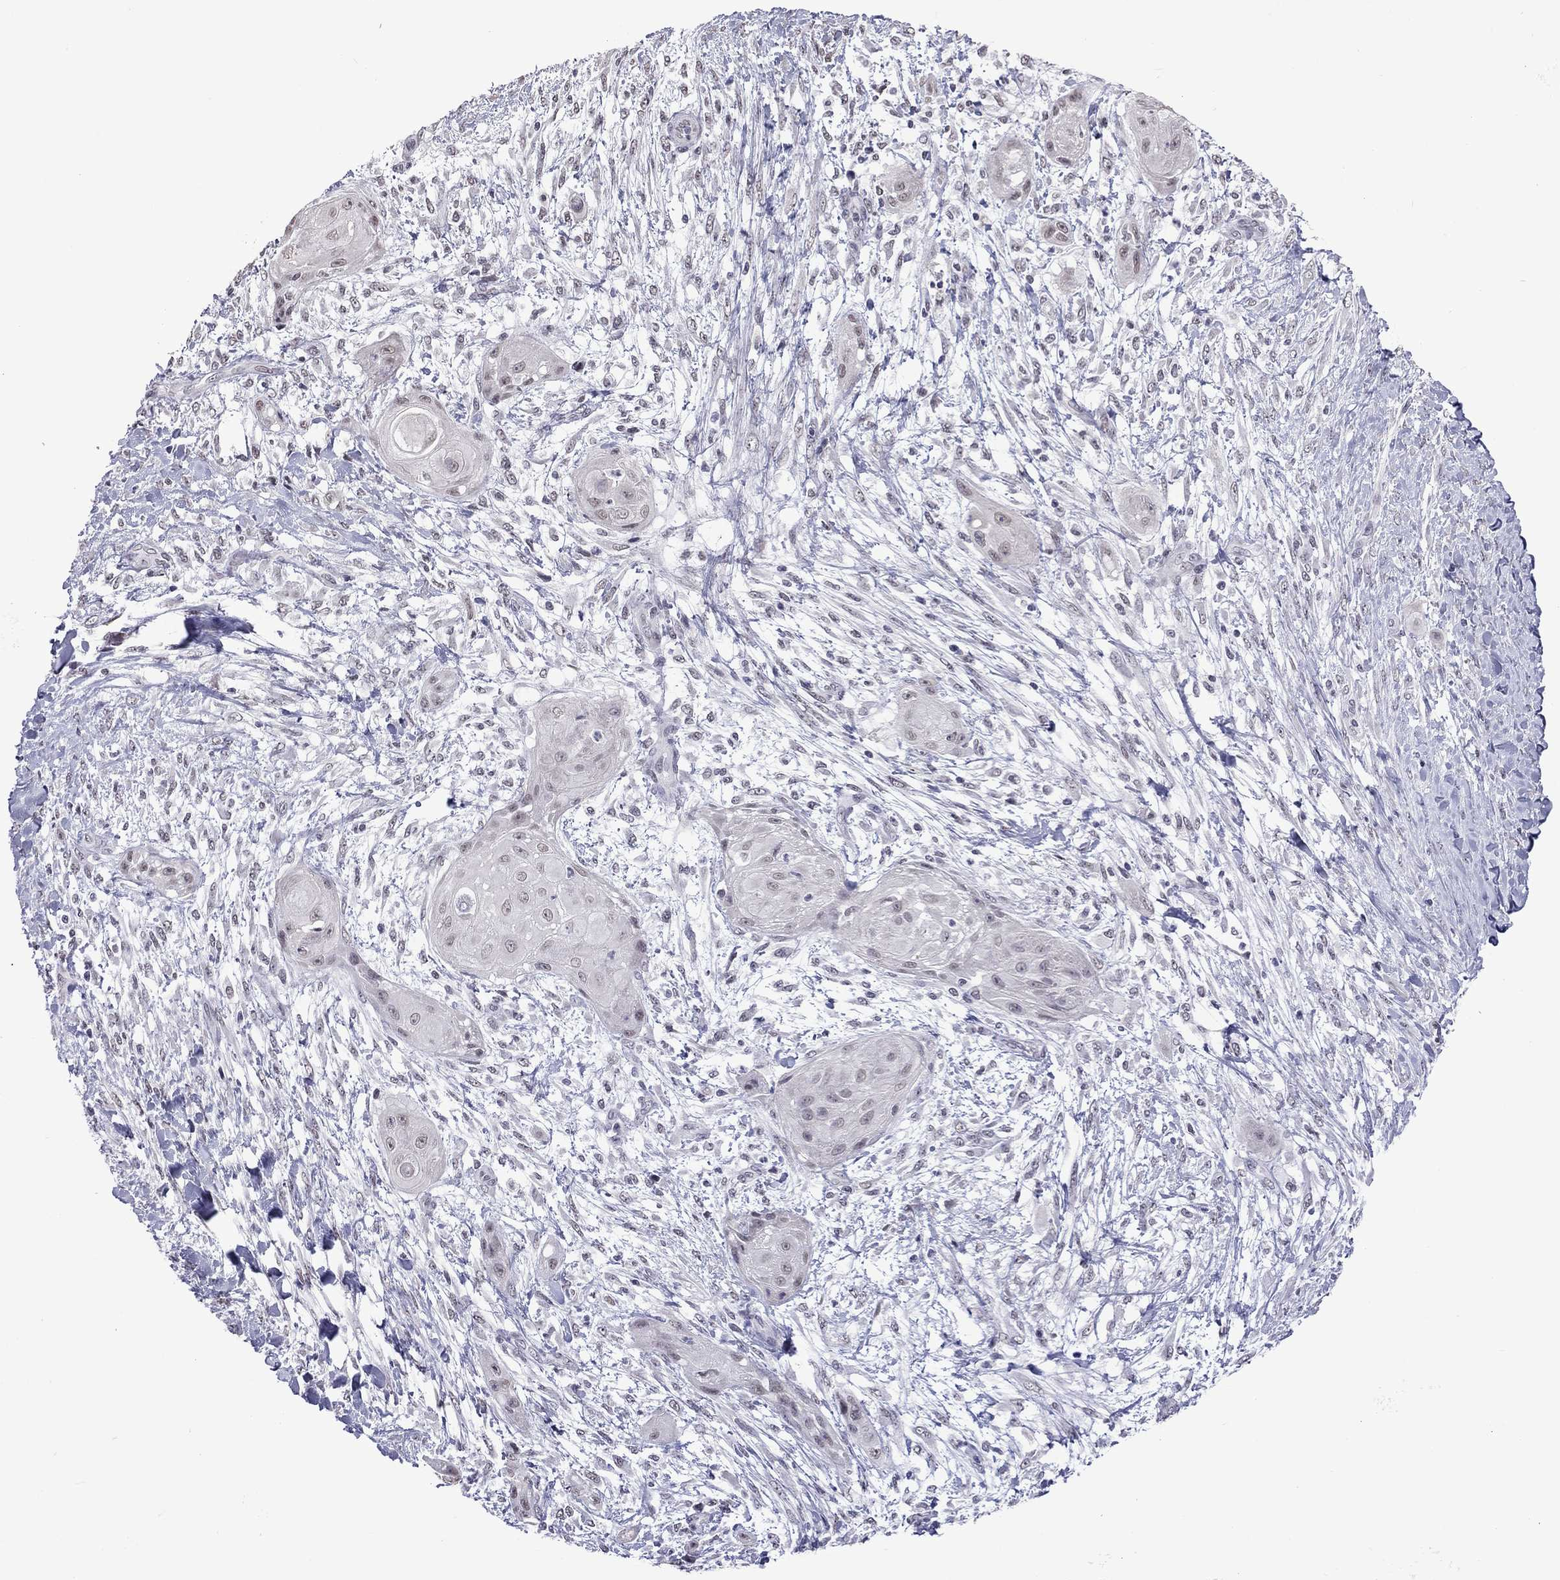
{"staining": {"intensity": "negative", "quantity": "none", "location": "none"}, "tissue": "skin cancer", "cell_type": "Tumor cells", "image_type": "cancer", "snomed": [{"axis": "morphology", "description": "Squamous cell carcinoma, NOS"}, {"axis": "topography", "description": "Skin"}], "caption": "A high-resolution micrograph shows immunohistochemistry staining of skin cancer, which shows no significant positivity in tumor cells.", "gene": "PPP1R3A", "patient": {"sex": "male", "age": 62}}